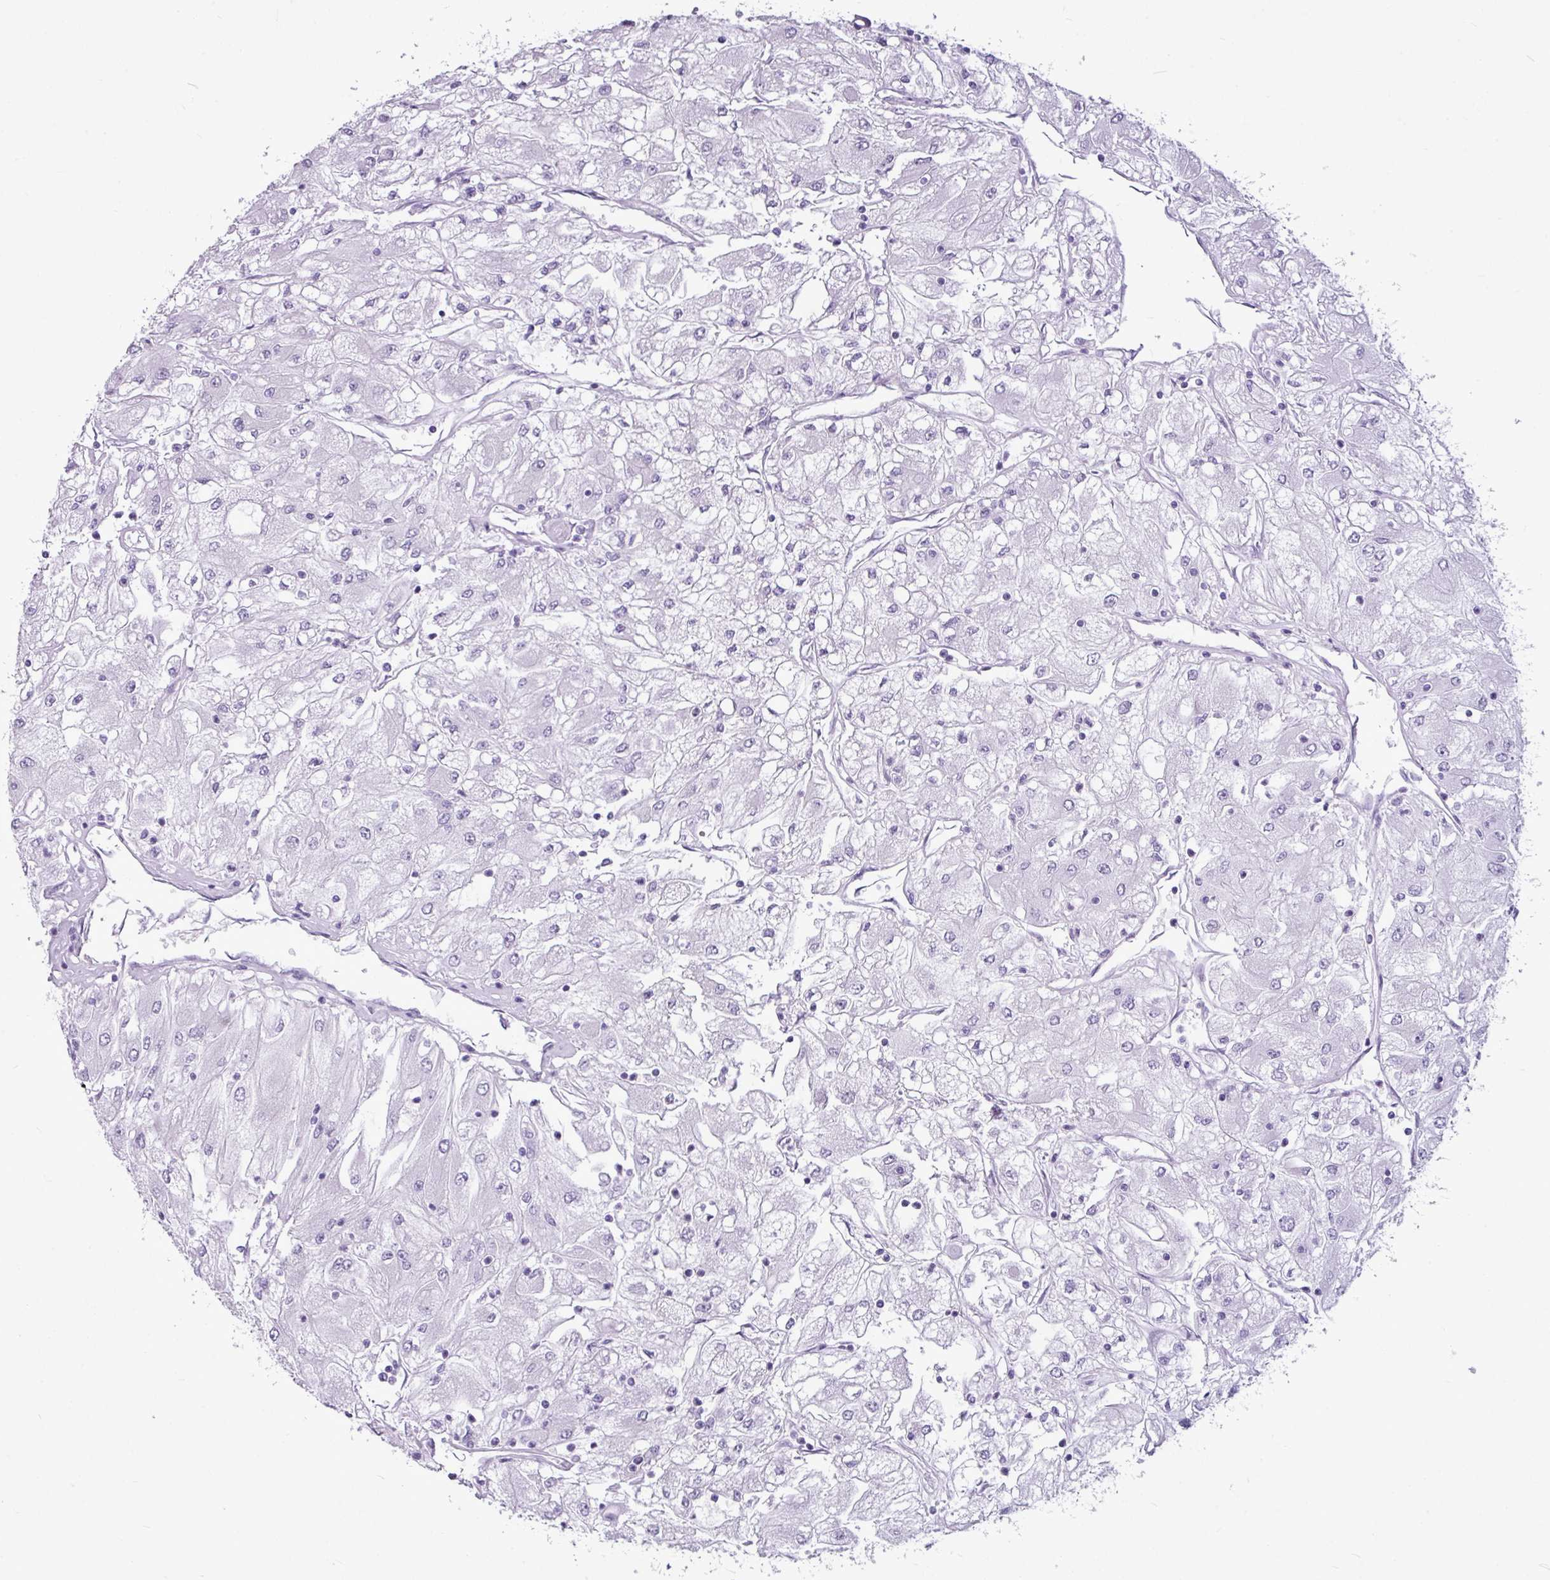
{"staining": {"intensity": "negative", "quantity": "none", "location": "none"}, "tissue": "renal cancer", "cell_type": "Tumor cells", "image_type": "cancer", "snomed": [{"axis": "morphology", "description": "Adenocarcinoma, NOS"}, {"axis": "topography", "description": "Kidney"}], "caption": "IHC micrograph of neoplastic tissue: renal cancer (adenocarcinoma) stained with DAB (3,3'-diaminobenzidine) displays no significant protein staining in tumor cells.", "gene": "AMY1B", "patient": {"sex": "male", "age": 80}}